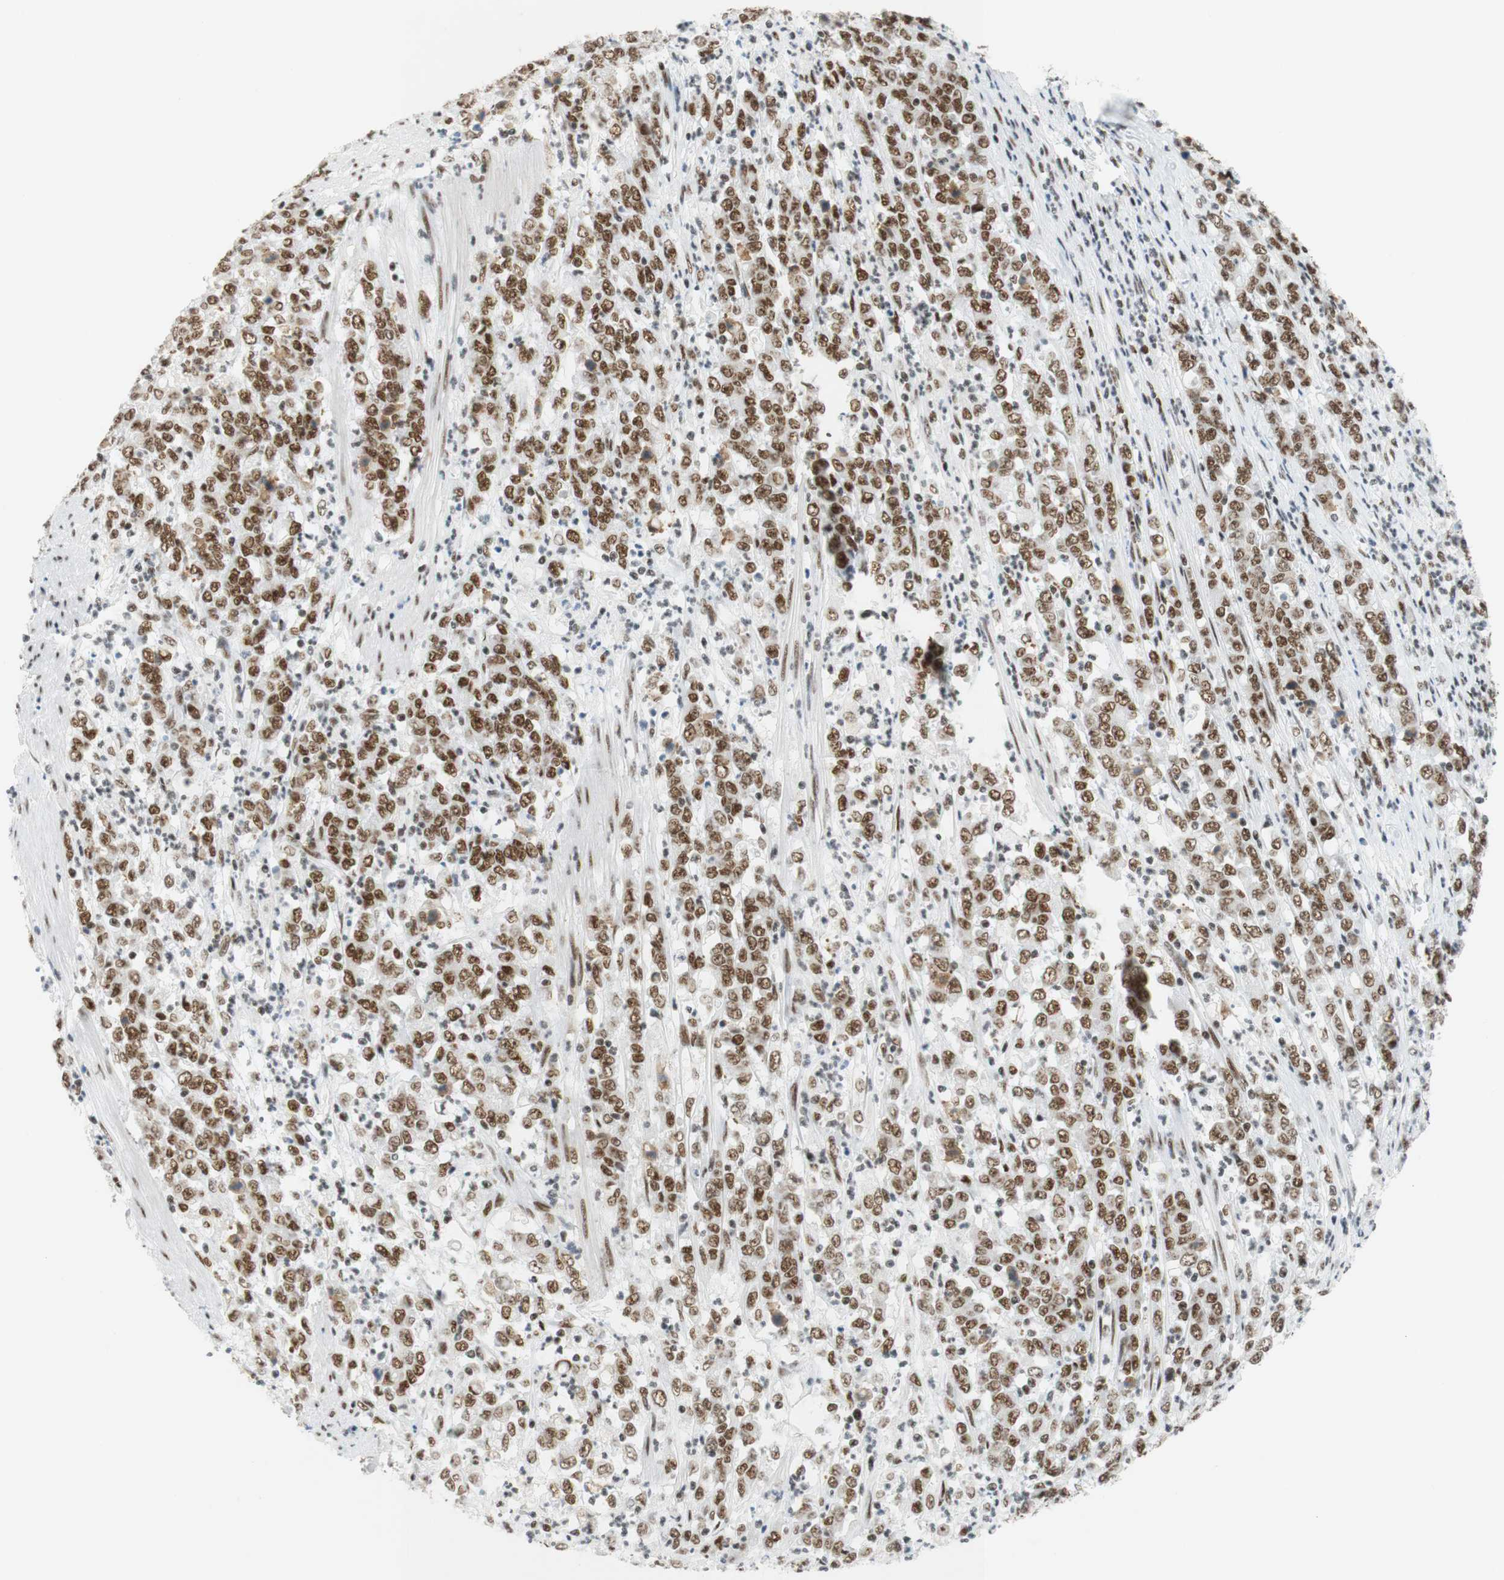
{"staining": {"intensity": "moderate", "quantity": ">75%", "location": "cytoplasmic/membranous,nuclear"}, "tissue": "stomach cancer", "cell_type": "Tumor cells", "image_type": "cancer", "snomed": [{"axis": "morphology", "description": "Adenocarcinoma, NOS"}, {"axis": "topography", "description": "Stomach, lower"}], "caption": "Stomach adenocarcinoma stained with DAB immunohistochemistry (IHC) exhibits medium levels of moderate cytoplasmic/membranous and nuclear staining in approximately >75% of tumor cells.", "gene": "RNF20", "patient": {"sex": "female", "age": 71}}